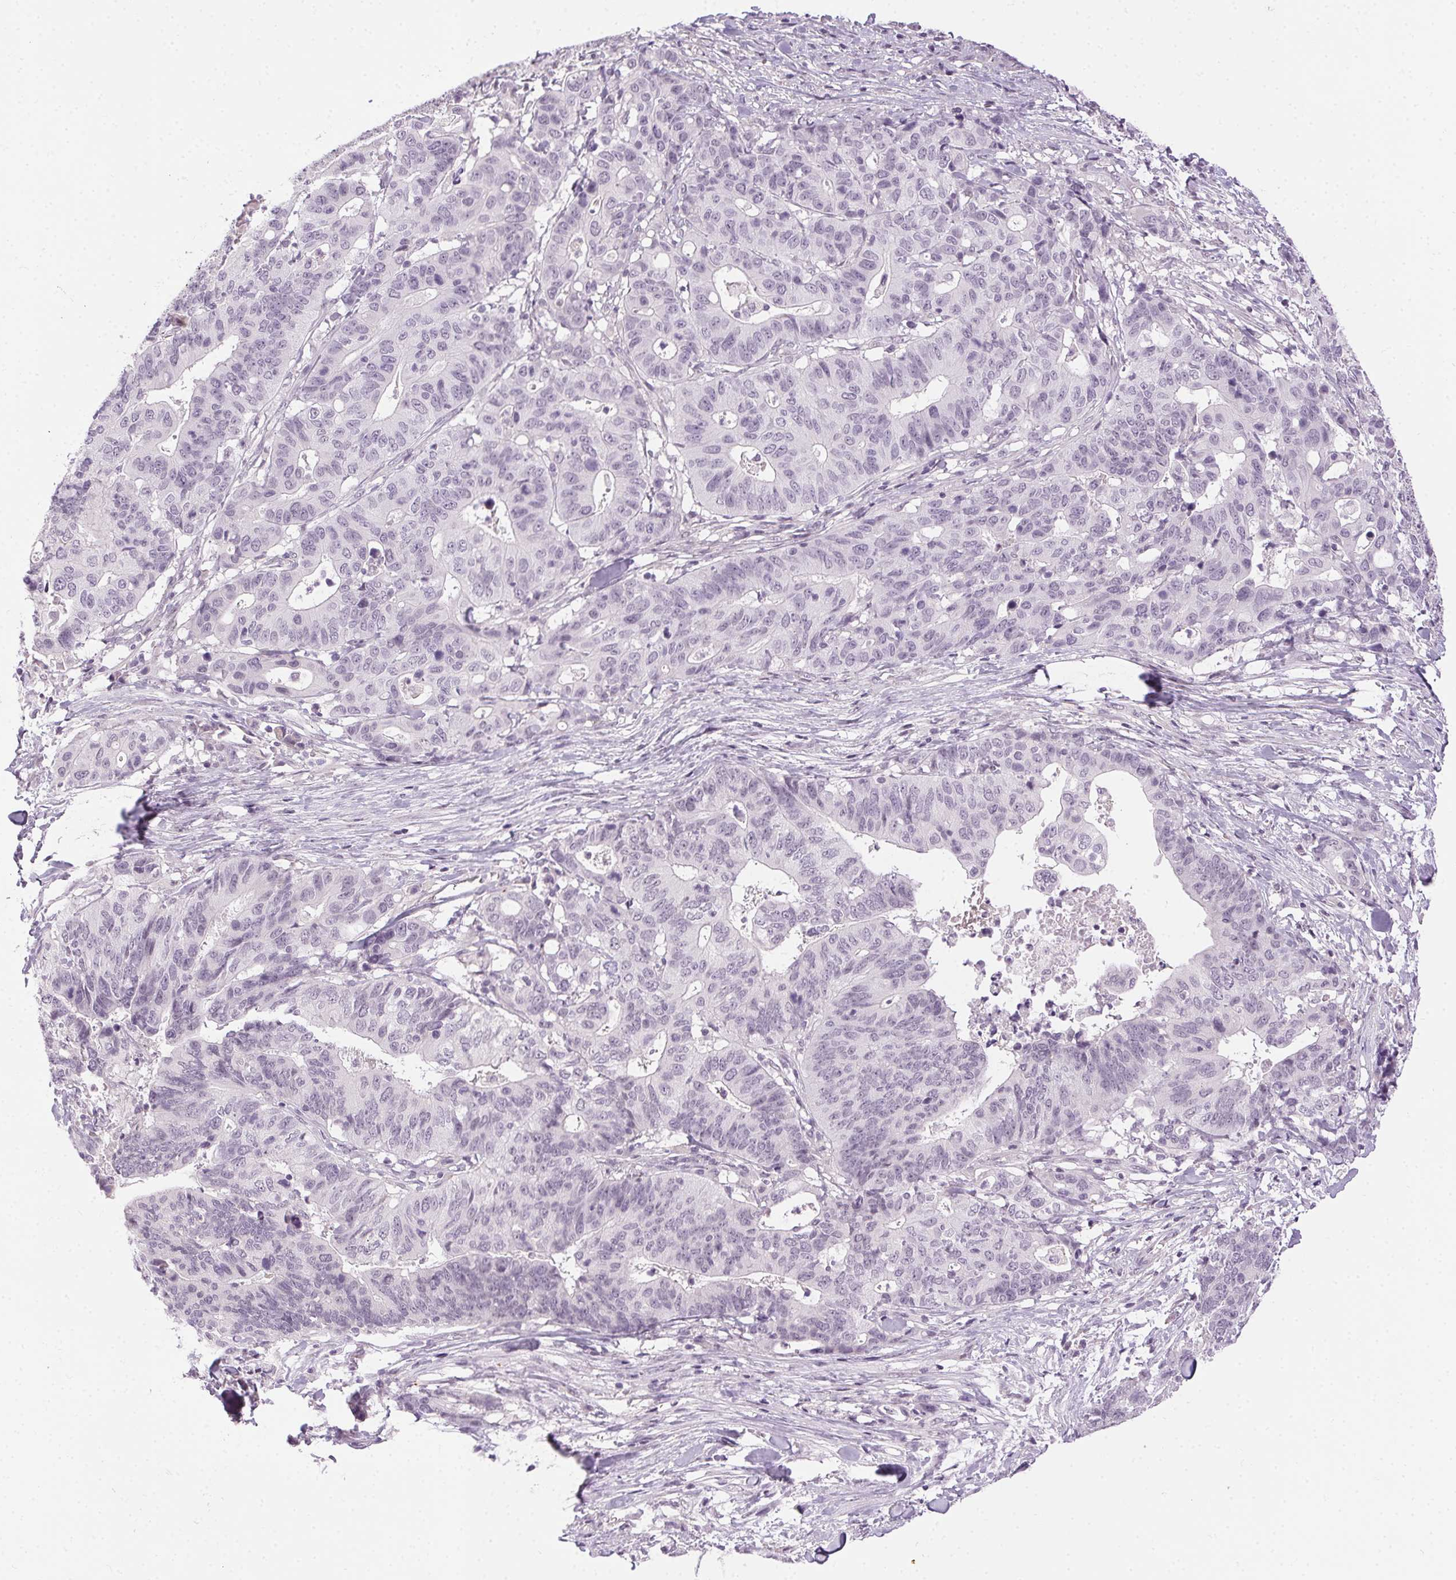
{"staining": {"intensity": "negative", "quantity": "none", "location": "none"}, "tissue": "stomach cancer", "cell_type": "Tumor cells", "image_type": "cancer", "snomed": [{"axis": "morphology", "description": "Adenocarcinoma, NOS"}, {"axis": "topography", "description": "Stomach, upper"}], "caption": "A micrograph of stomach cancer stained for a protein demonstrates no brown staining in tumor cells.", "gene": "FAM168A", "patient": {"sex": "female", "age": 67}}